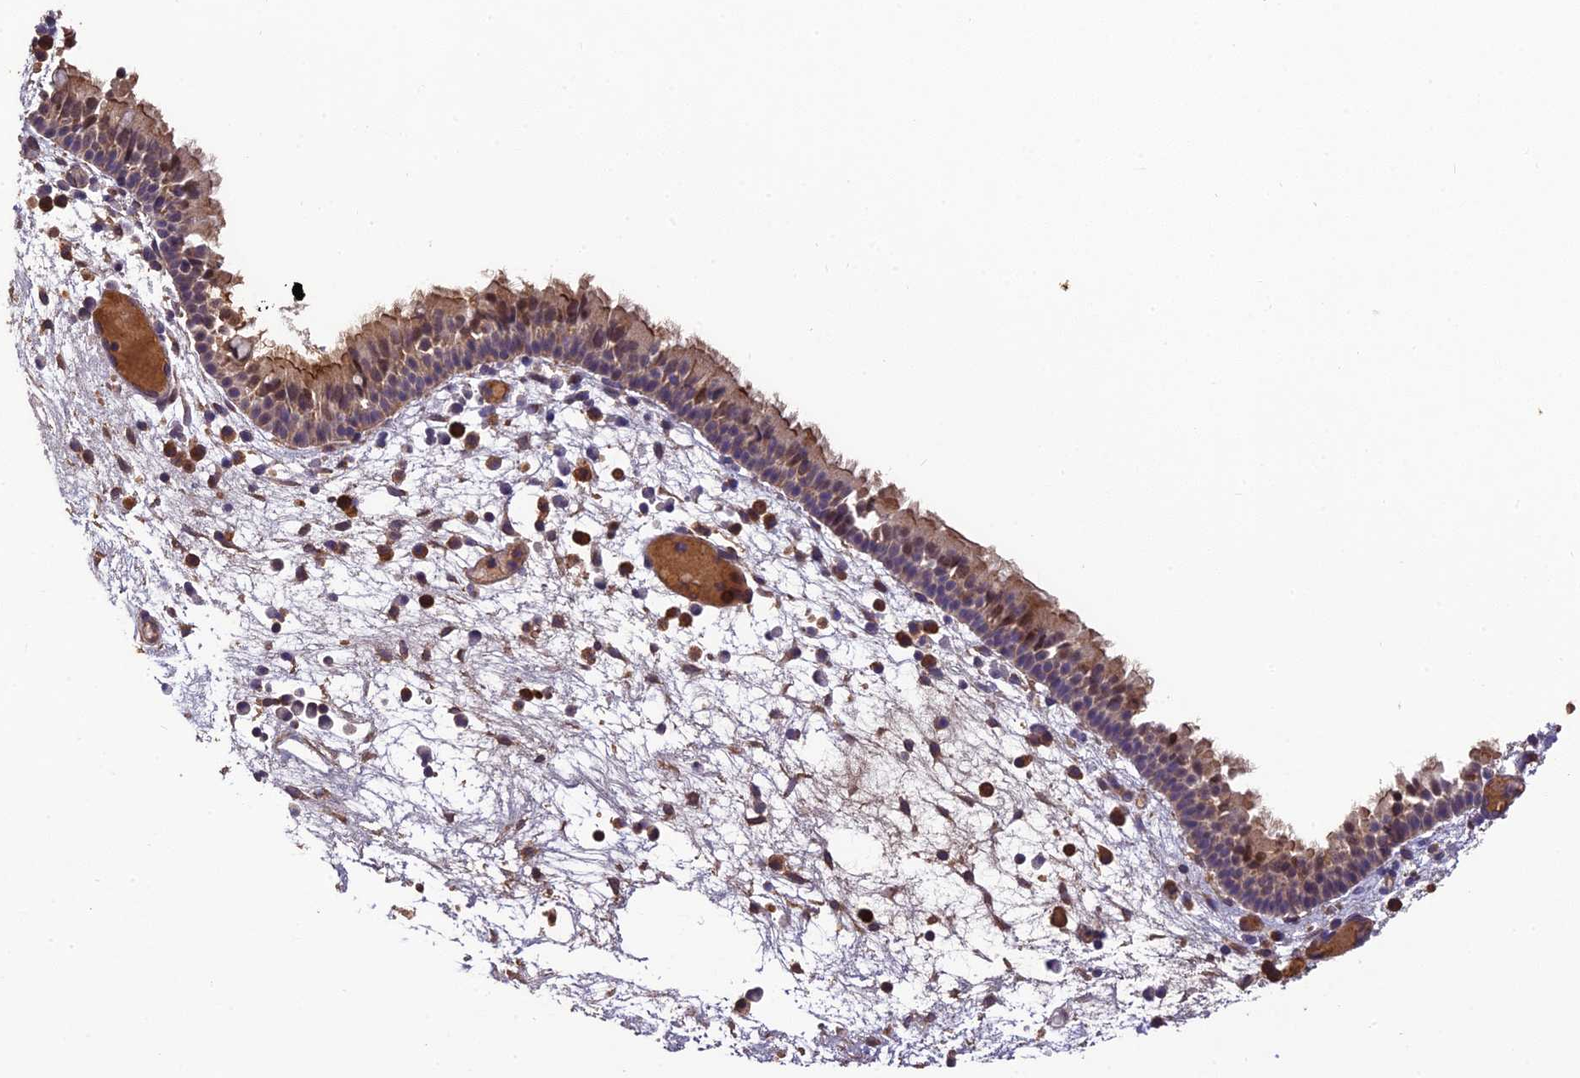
{"staining": {"intensity": "moderate", "quantity": "25%-75%", "location": "cytoplasmic/membranous,nuclear"}, "tissue": "nasopharynx", "cell_type": "Respiratory epithelial cells", "image_type": "normal", "snomed": [{"axis": "morphology", "description": "Normal tissue, NOS"}, {"axis": "morphology", "description": "Inflammation, NOS"}, {"axis": "morphology", "description": "Malignant melanoma, Metastatic site"}, {"axis": "topography", "description": "Nasopharynx"}], "caption": "High-magnification brightfield microscopy of benign nasopharynx stained with DAB (brown) and counterstained with hematoxylin (blue). respiratory epithelial cells exhibit moderate cytoplasmic/membranous,nuclear expression is appreciated in approximately25%-75% of cells. The protein is shown in brown color, while the nuclei are stained blue.", "gene": "DENND5B", "patient": {"sex": "male", "age": 70}}